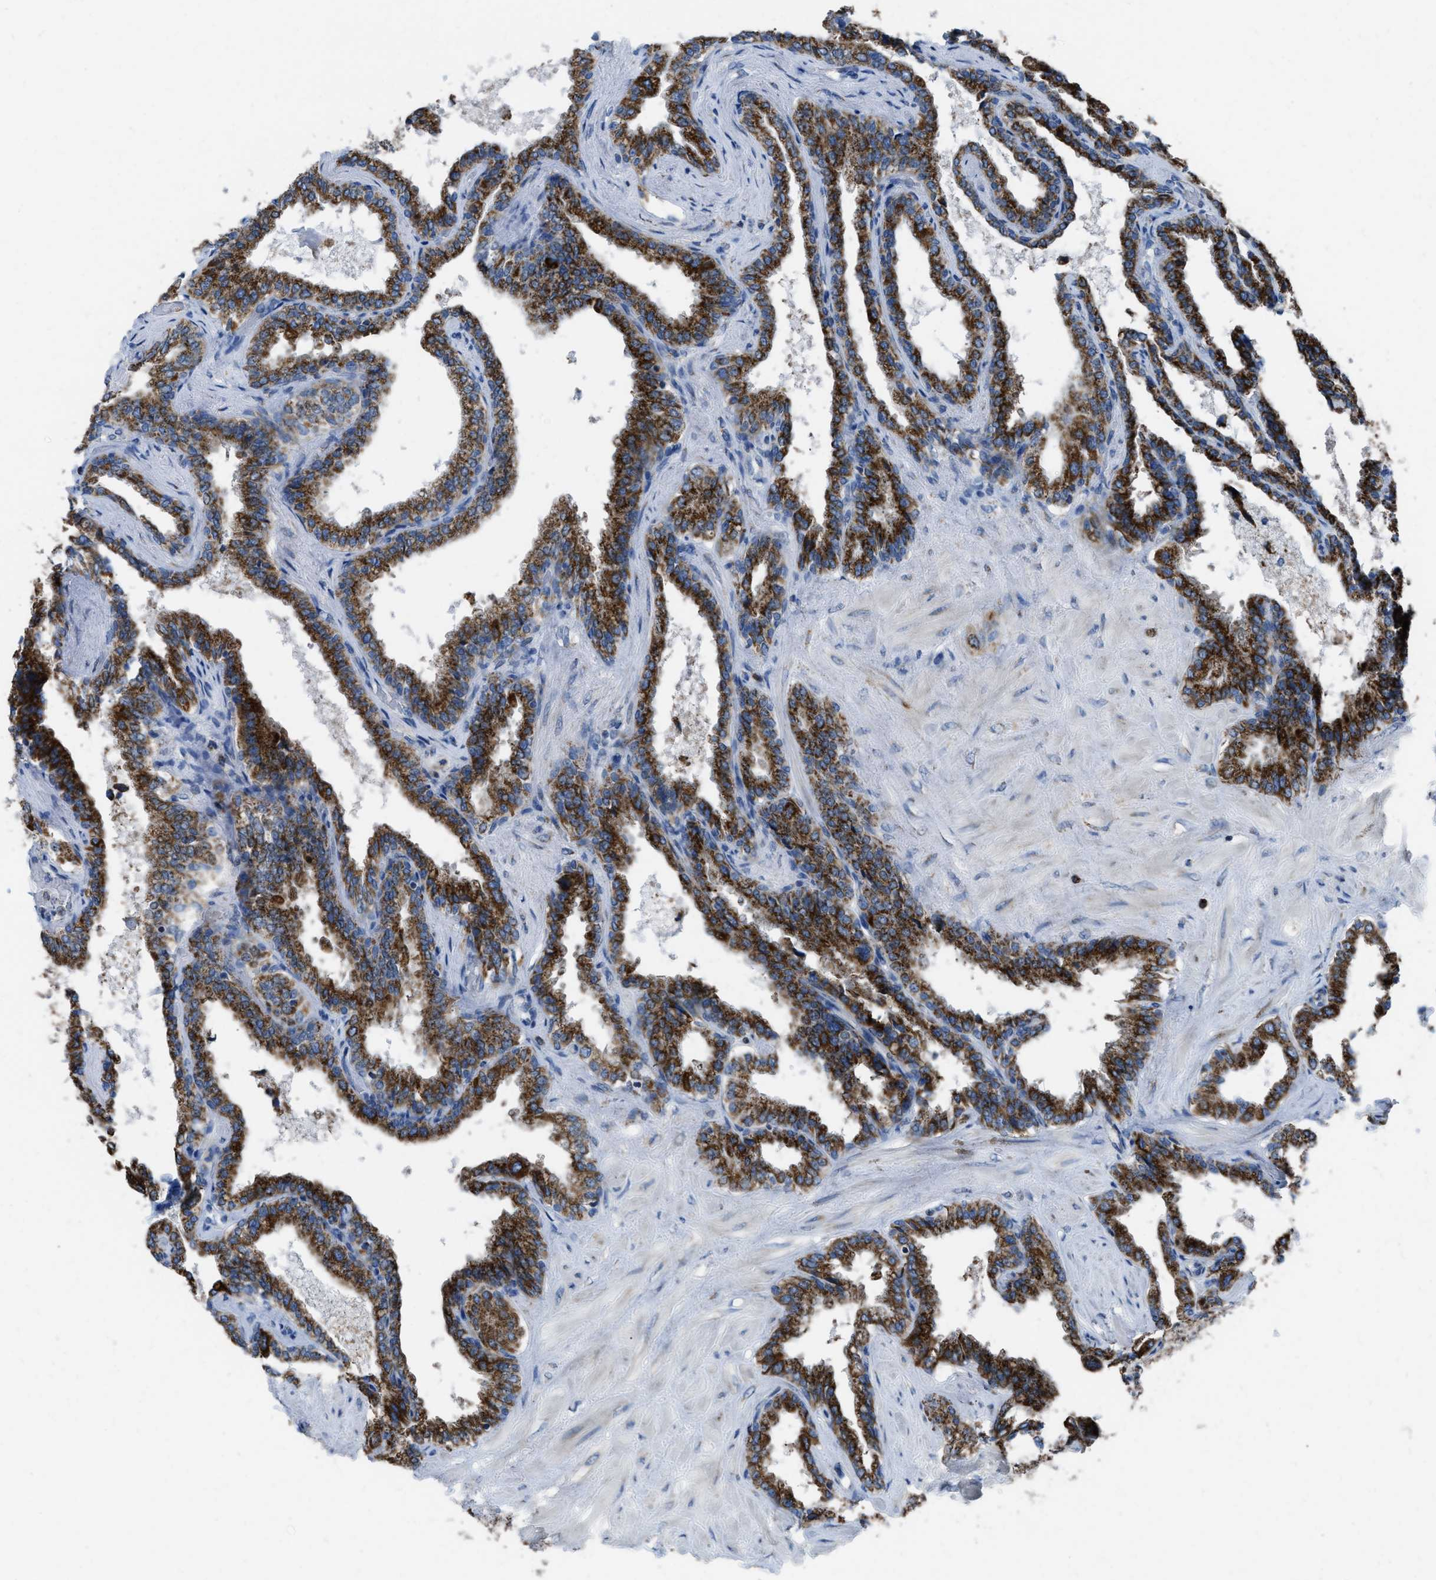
{"staining": {"intensity": "strong", "quantity": ">75%", "location": "cytoplasmic/membranous"}, "tissue": "seminal vesicle", "cell_type": "Glandular cells", "image_type": "normal", "snomed": [{"axis": "morphology", "description": "Normal tissue, NOS"}, {"axis": "topography", "description": "Seminal veicle"}], "caption": "Immunohistochemistry of unremarkable seminal vesicle exhibits high levels of strong cytoplasmic/membranous expression in approximately >75% of glandular cells.", "gene": "ETFB", "patient": {"sex": "male", "age": 46}}